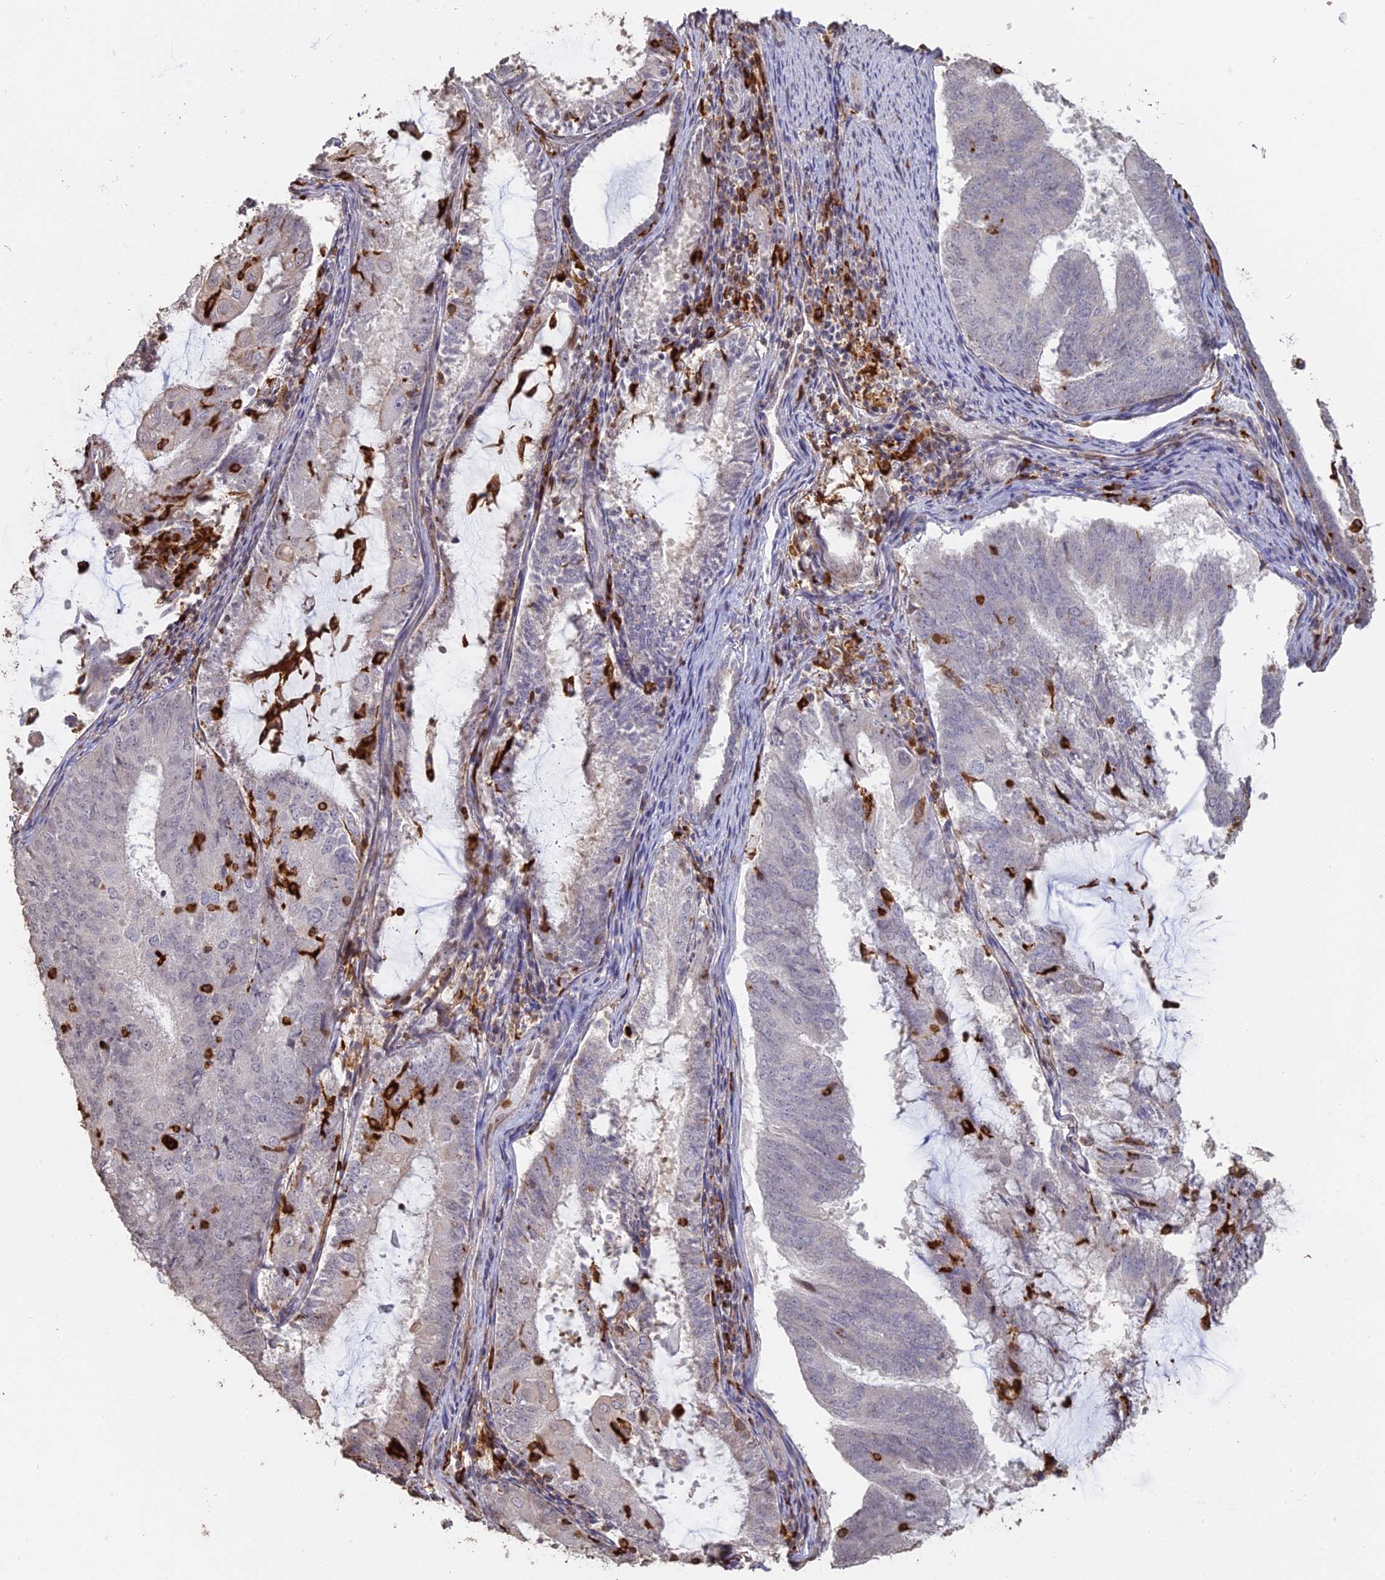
{"staining": {"intensity": "negative", "quantity": "none", "location": "none"}, "tissue": "endometrial cancer", "cell_type": "Tumor cells", "image_type": "cancer", "snomed": [{"axis": "morphology", "description": "Adenocarcinoma, NOS"}, {"axis": "topography", "description": "Endometrium"}], "caption": "Tumor cells show no significant expression in endometrial cancer. Brightfield microscopy of IHC stained with DAB (3,3'-diaminobenzidine) (brown) and hematoxylin (blue), captured at high magnification.", "gene": "APOBR", "patient": {"sex": "female", "age": 81}}